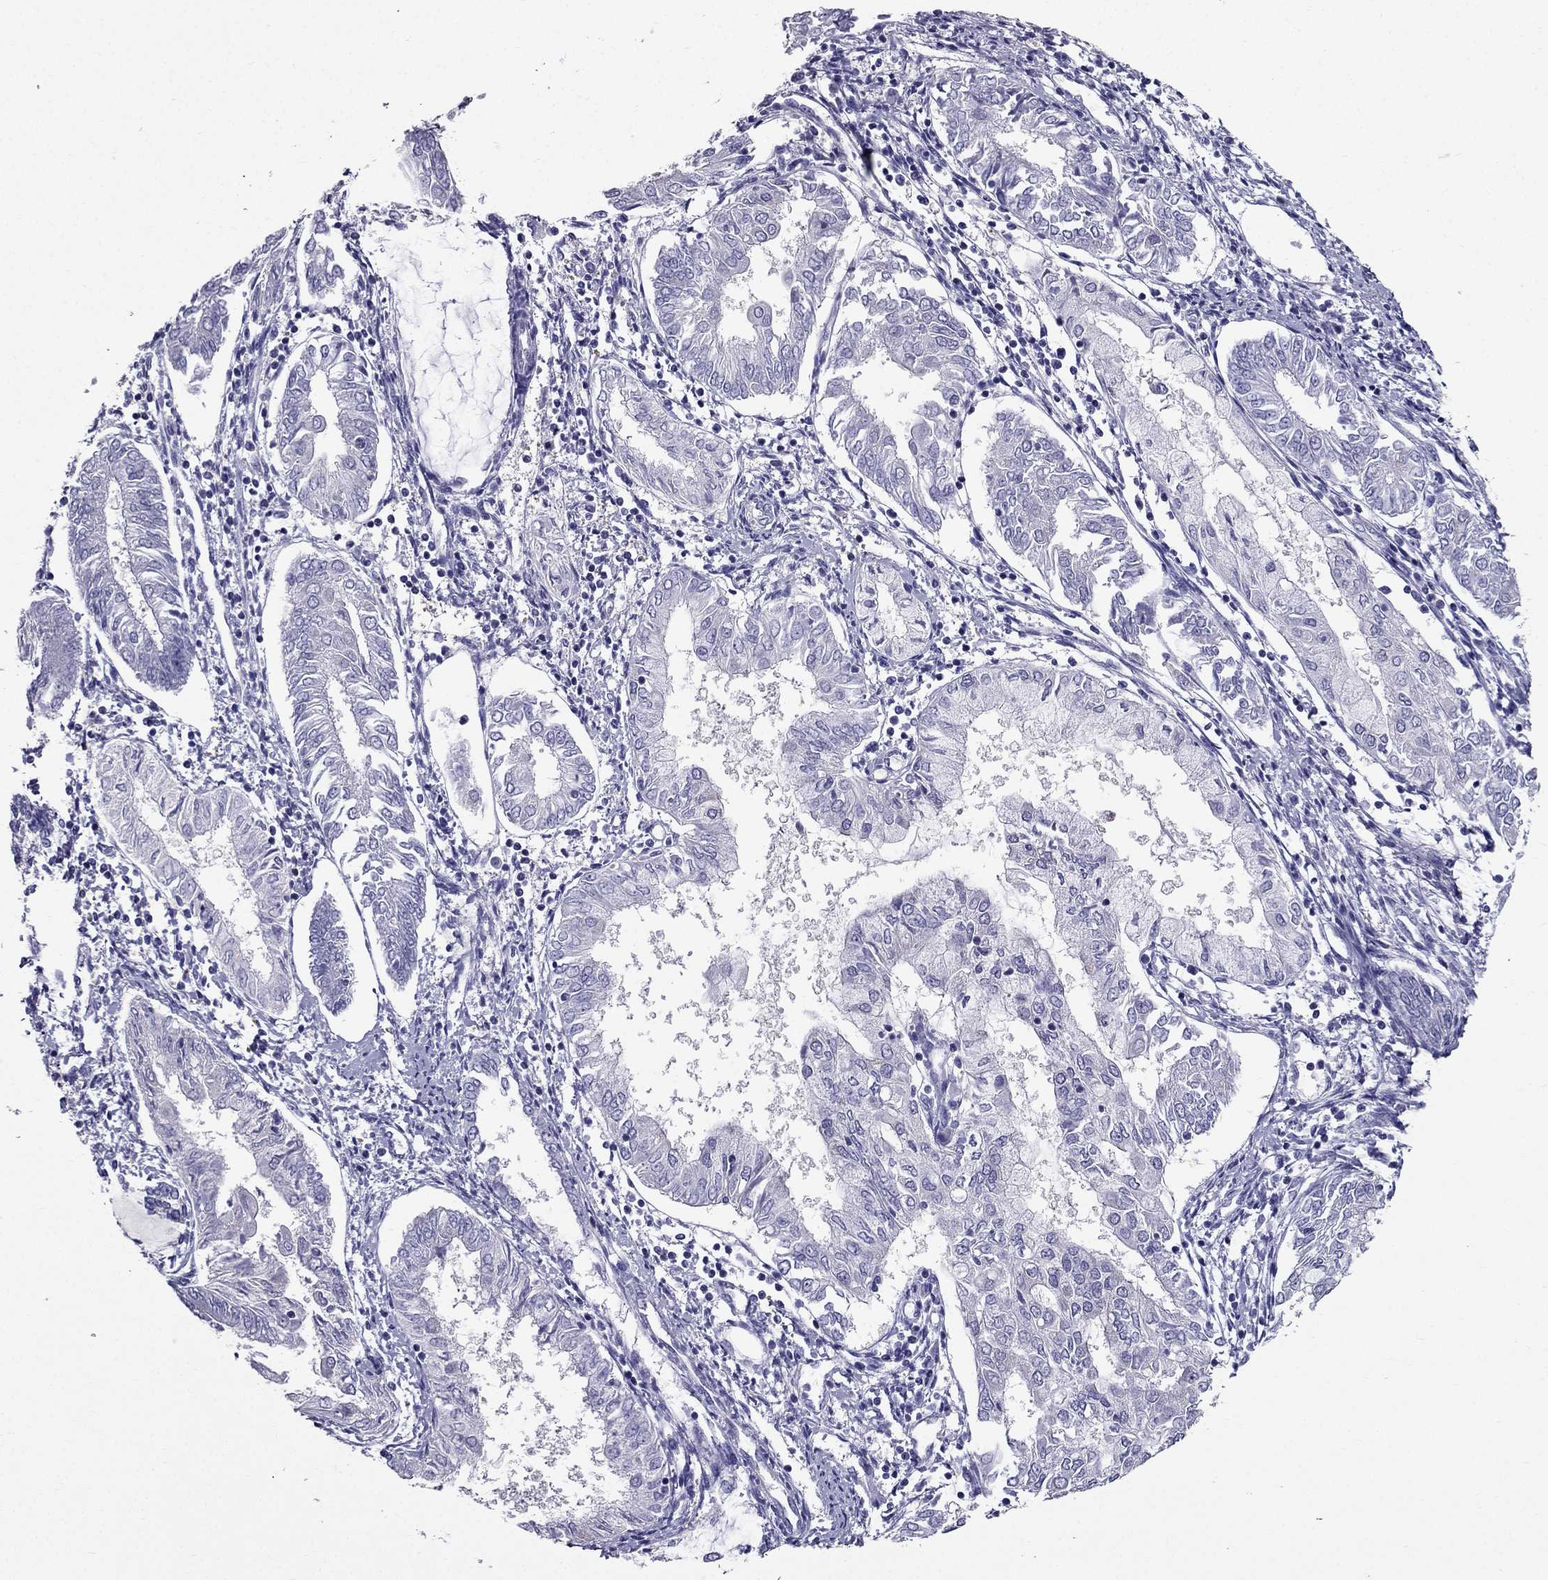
{"staining": {"intensity": "negative", "quantity": "none", "location": "none"}, "tissue": "endometrial cancer", "cell_type": "Tumor cells", "image_type": "cancer", "snomed": [{"axis": "morphology", "description": "Adenocarcinoma, NOS"}, {"axis": "topography", "description": "Endometrium"}], "caption": "A high-resolution histopathology image shows immunohistochemistry (IHC) staining of endometrial adenocarcinoma, which demonstrates no significant expression in tumor cells.", "gene": "AAK1", "patient": {"sex": "female", "age": 68}}